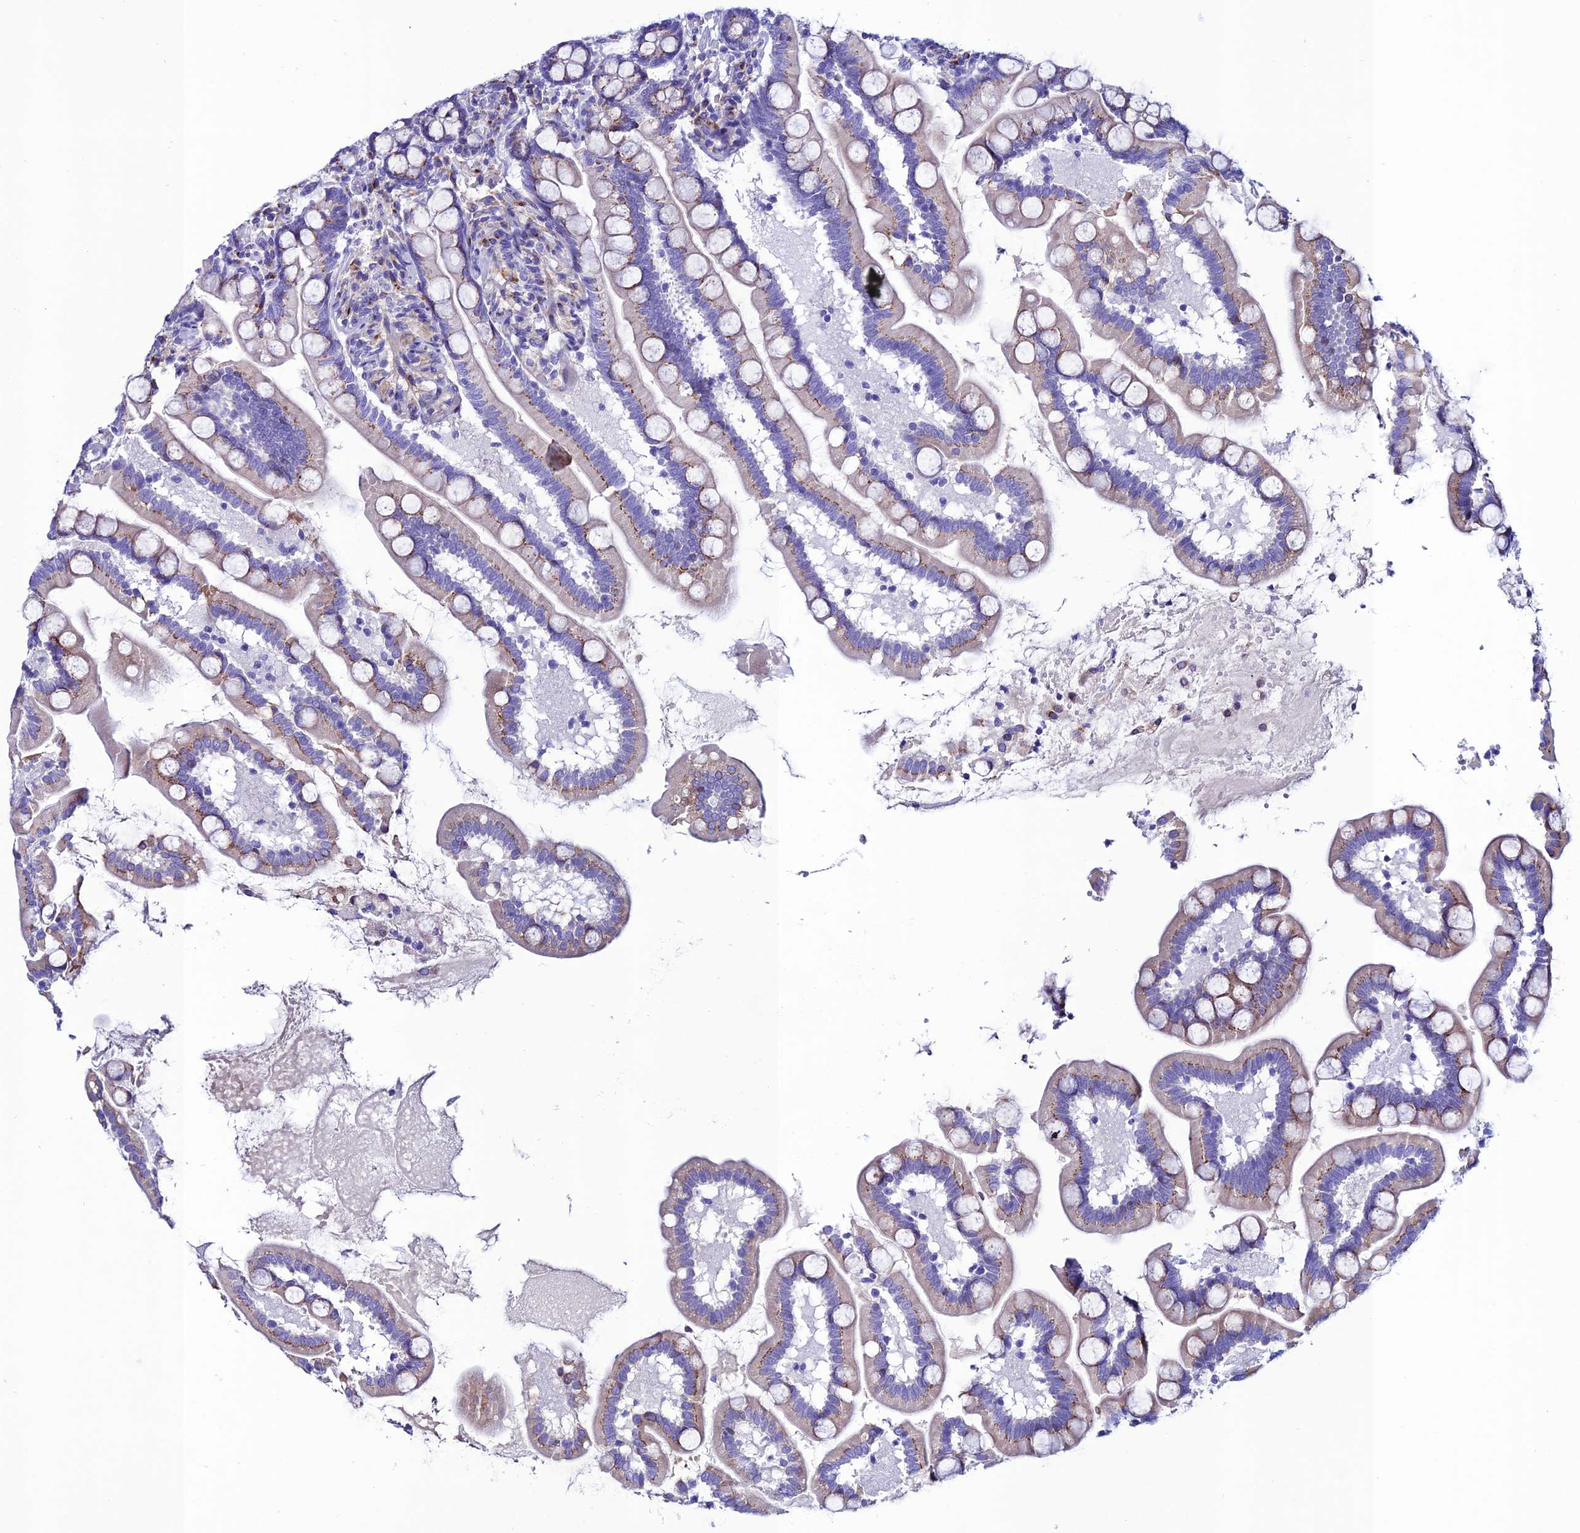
{"staining": {"intensity": "moderate", "quantity": "<25%", "location": "cytoplasmic/membranous"}, "tissue": "small intestine", "cell_type": "Glandular cells", "image_type": "normal", "snomed": [{"axis": "morphology", "description": "Normal tissue, NOS"}, {"axis": "topography", "description": "Small intestine"}], "caption": "Moderate cytoplasmic/membranous expression is identified in approximately <25% of glandular cells in benign small intestine. (DAB (3,3'-diaminobenzidine) IHC, brown staining for protein, blue staining for nuclei).", "gene": "OR51Q1", "patient": {"sex": "female", "age": 64}}